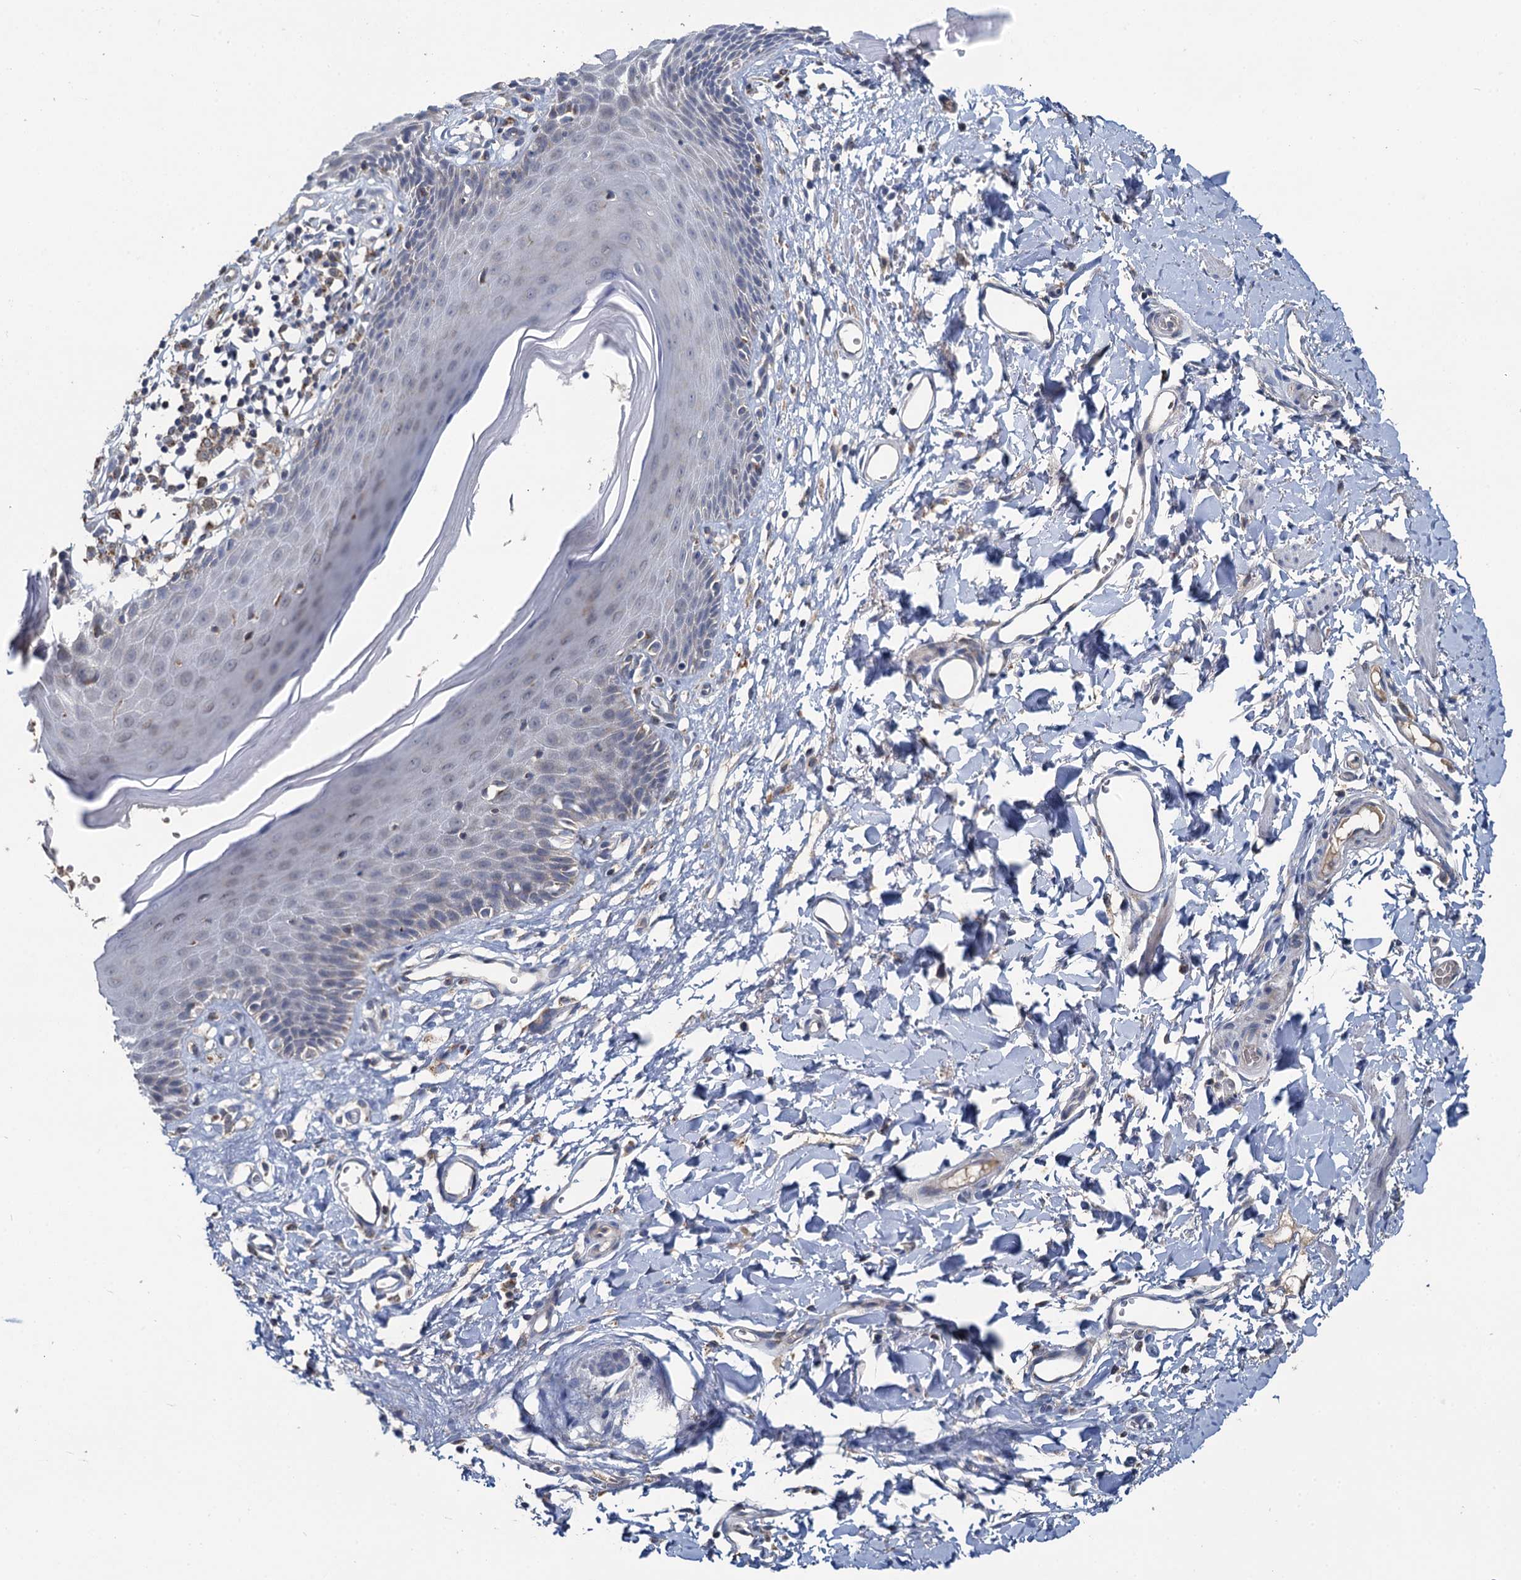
{"staining": {"intensity": "negative", "quantity": "none", "location": "none"}, "tissue": "skin", "cell_type": "Epidermal cells", "image_type": "normal", "snomed": [{"axis": "morphology", "description": "Normal tissue, NOS"}, {"axis": "topography", "description": "Vulva"}], "caption": "This is an immunohistochemistry (IHC) photomicrograph of unremarkable human skin. There is no expression in epidermal cells.", "gene": "METTL4", "patient": {"sex": "female", "age": 68}}